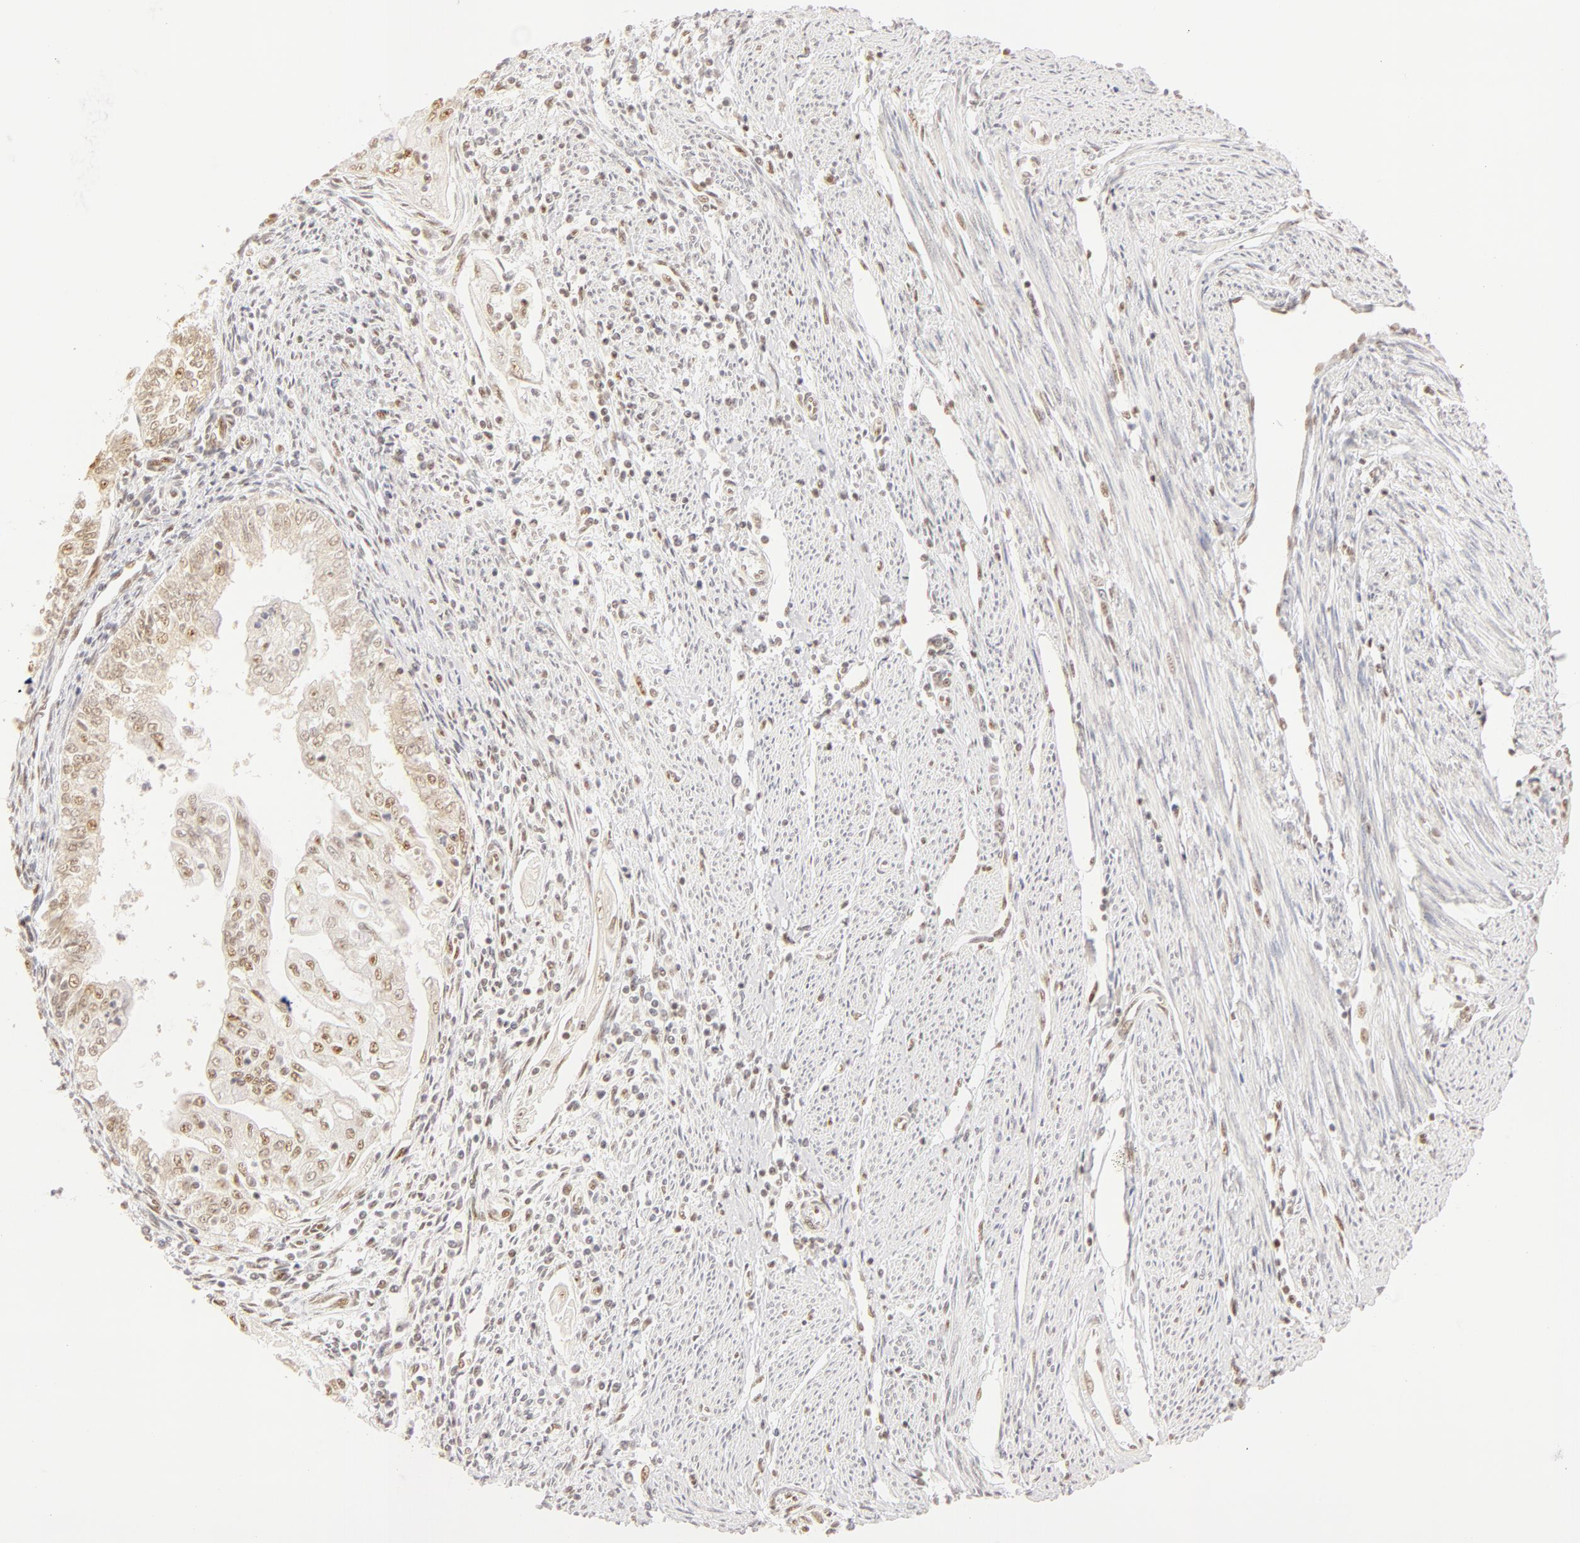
{"staining": {"intensity": "weak", "quantity": "25%-75%", "location": "nuclear"}, "tissue": "endometrial cancer", "cell_type": "Tumor cells", "image_type": "cancer", "snomed": [{"axis": "morphology", "description": "Adenocarcinoma, NOS"}, {"axis": "topography", "description": "Endometrium"}], "caption": "DAB immunohistochemical staining of endometrial cancer displays weak nuclear protein staining in about 25%-75% of tumor cells. The protein of interest is shown in brown color, while the nuclei are stained blue.", "gene": "RBM39", "patient": {"sex": "female", "age": 75}}